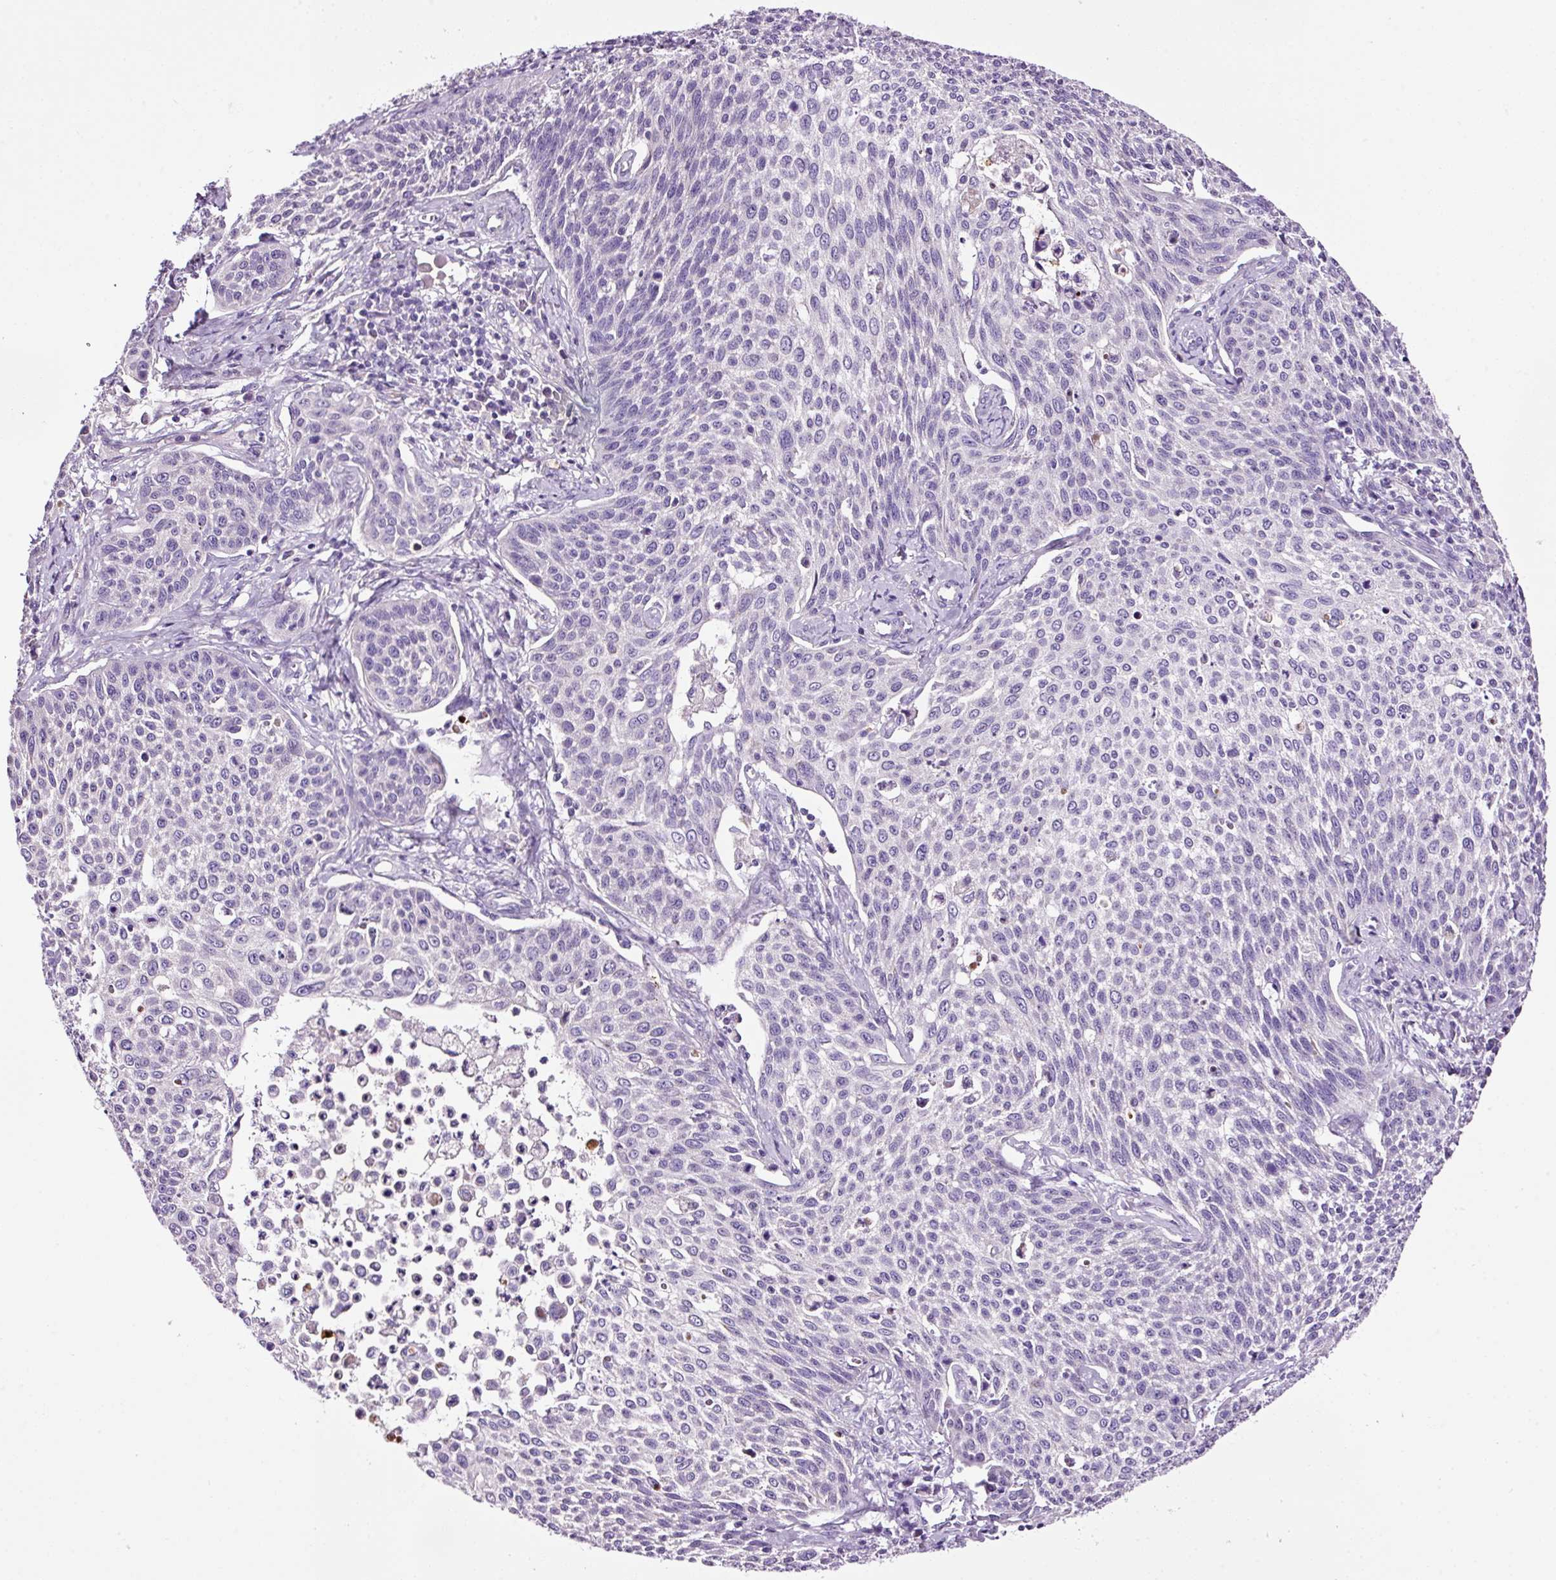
{"staining": {"intensity": "negative", "quantity": "none", "location": "none"}, "tissue": "cervical cancer", "cell_type": "Tumor cells", "image_type": "cancer", "snomed": [{"axis": "morphology", "description": "Squamous cell carcinoma, NOS"}, {"axis": "topography", "description": "Cervix"}], "caption": "This is a micrograph of immunohistochemistry (IHC) staining of cervical cancer, which shows no expression in tumor cells.", "gene": "PAM", "patient": {"sex": "female", "age": 34}}